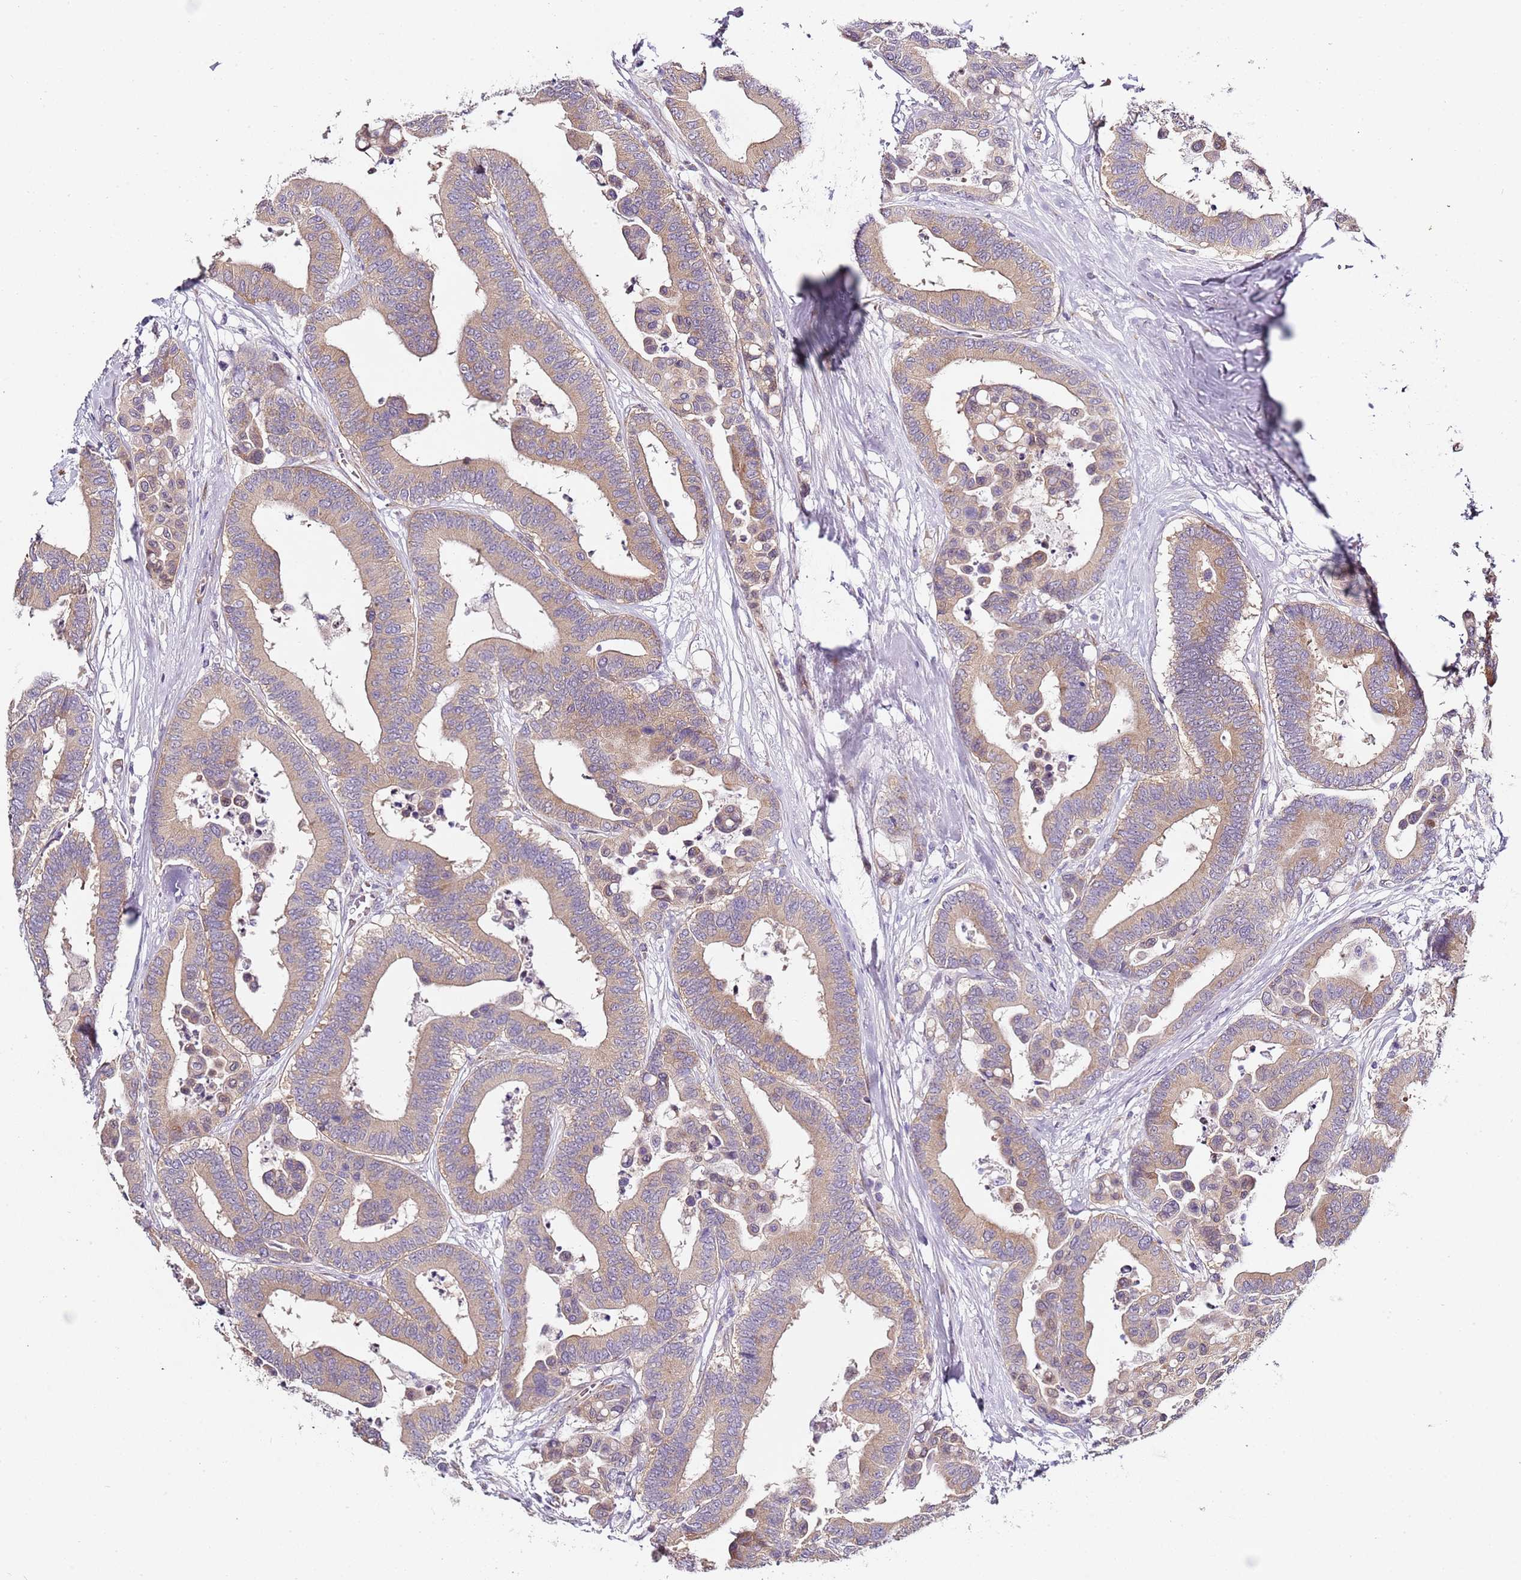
{"staining": {"intensity": "moderate", "quantity": ">75%", "location": "cytoplasmic/membranous"}, "tissue": "colorectal cancer", "cell_type": "Tumor cells", "image_type": "cancer", "snomed": [{"axis": "morphology", "description": "Adenocarcinoma, NOS"}, {"axis": "topography", "description": "Colon"}], "caption": "Adenocarcinoma (colorectal) was stained to show a protein in brown. There is medium levels of moderate cytoplasmic/membranous positivity in about >75% of tumor cells.", "gene": "TBC1D9", "patient": {"sex": "male", "age": 82}}